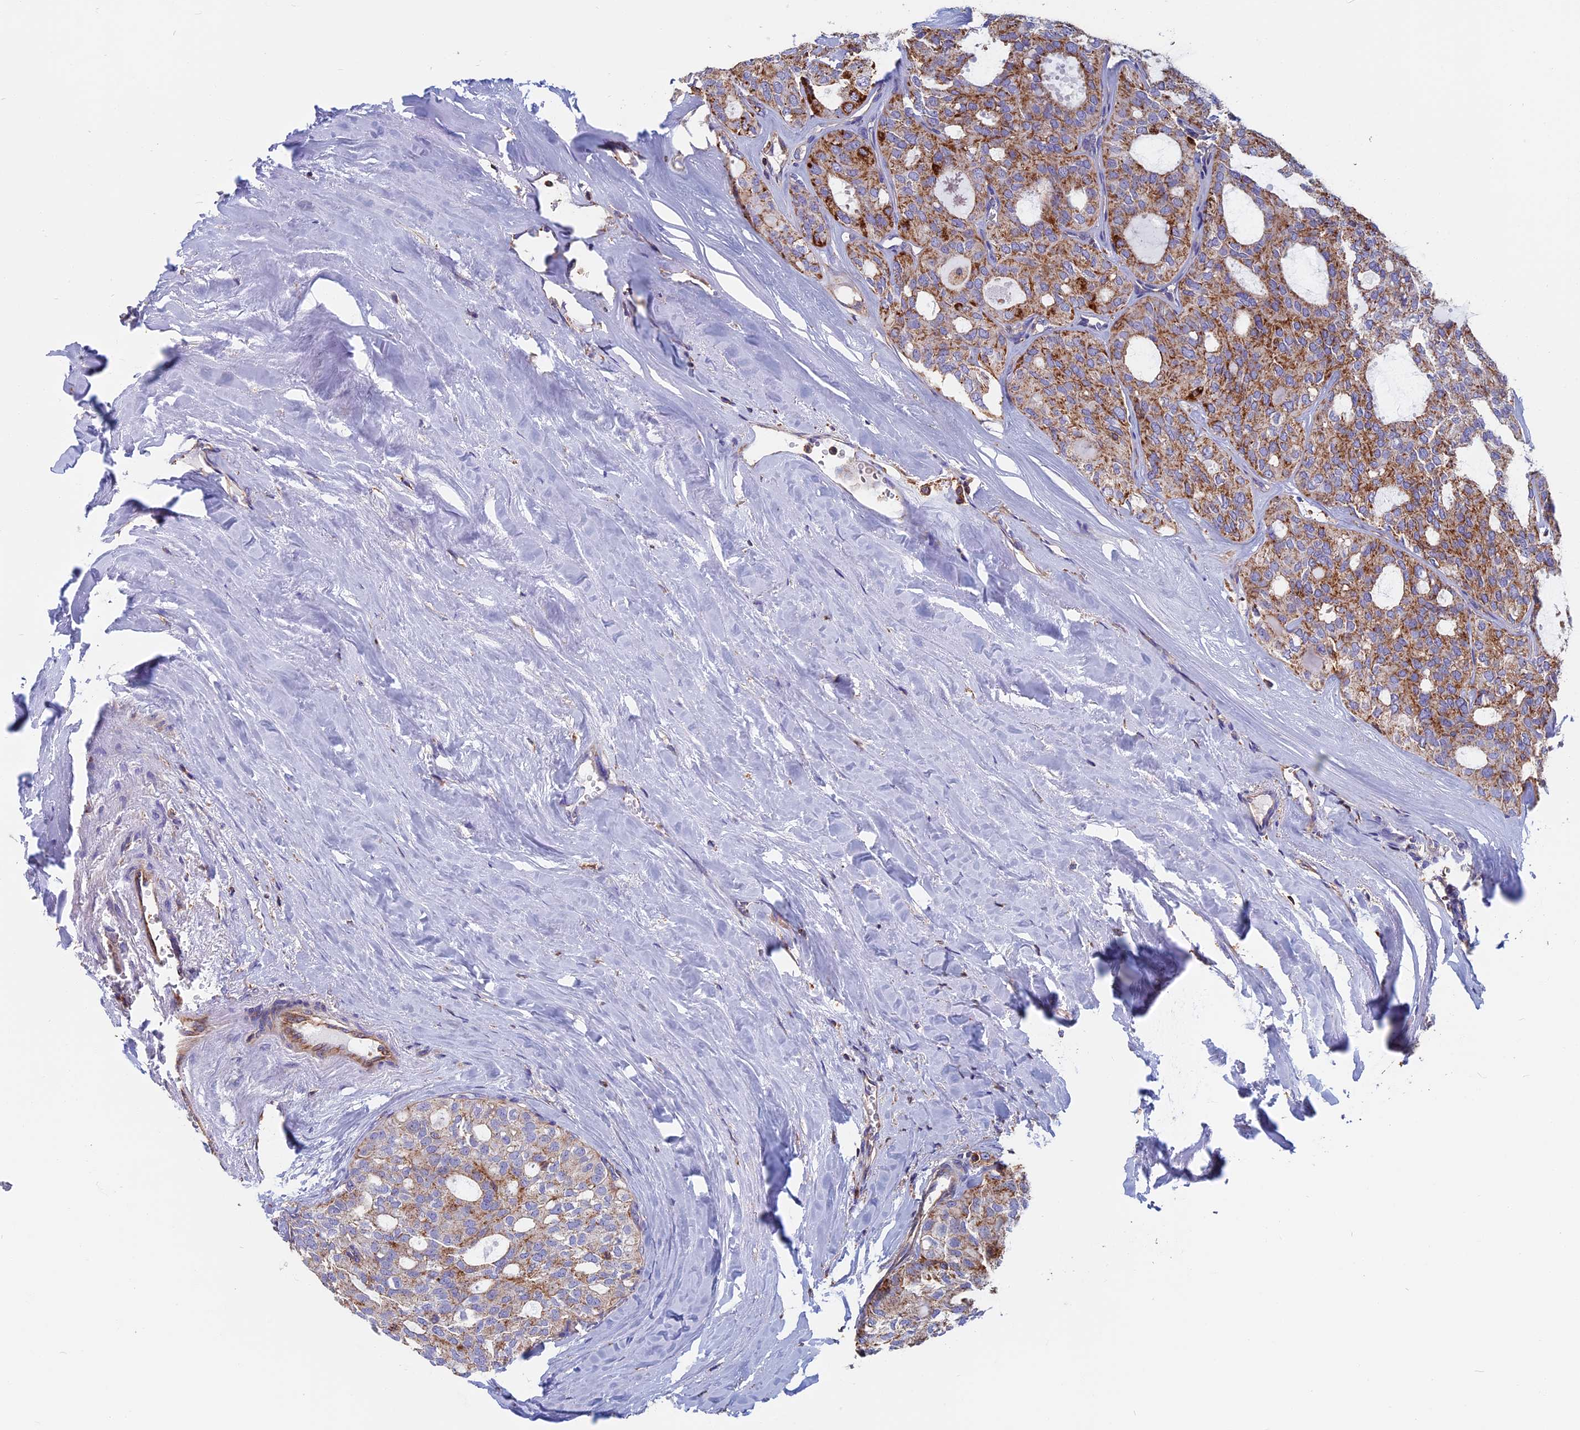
{"staining": {"intensity": "moderate", "quantity": "25%-75%", "location": "cytoplasmic/membranous"}, "tissue": "thyroid cancer", "cell_type": "Tumor cells", "image_type": "cancer", "snomed": [{"axis": "morphology", "description": "Follicular adenoma carcinoma, NOS"}, {"axis": "topography", "description": "Thyroid gland"}], "caption": "DAB (3,3'-diaminobenzidine) immunohistochemical staining of thyroid follicular adenoma carcinoma demonstrates moderate cytoplasmic/membranous protein staining in approximately 25%-75% of tumor cells.", "gene": "HSD17B8", "patient": {"sex": "male", "age": 75}}